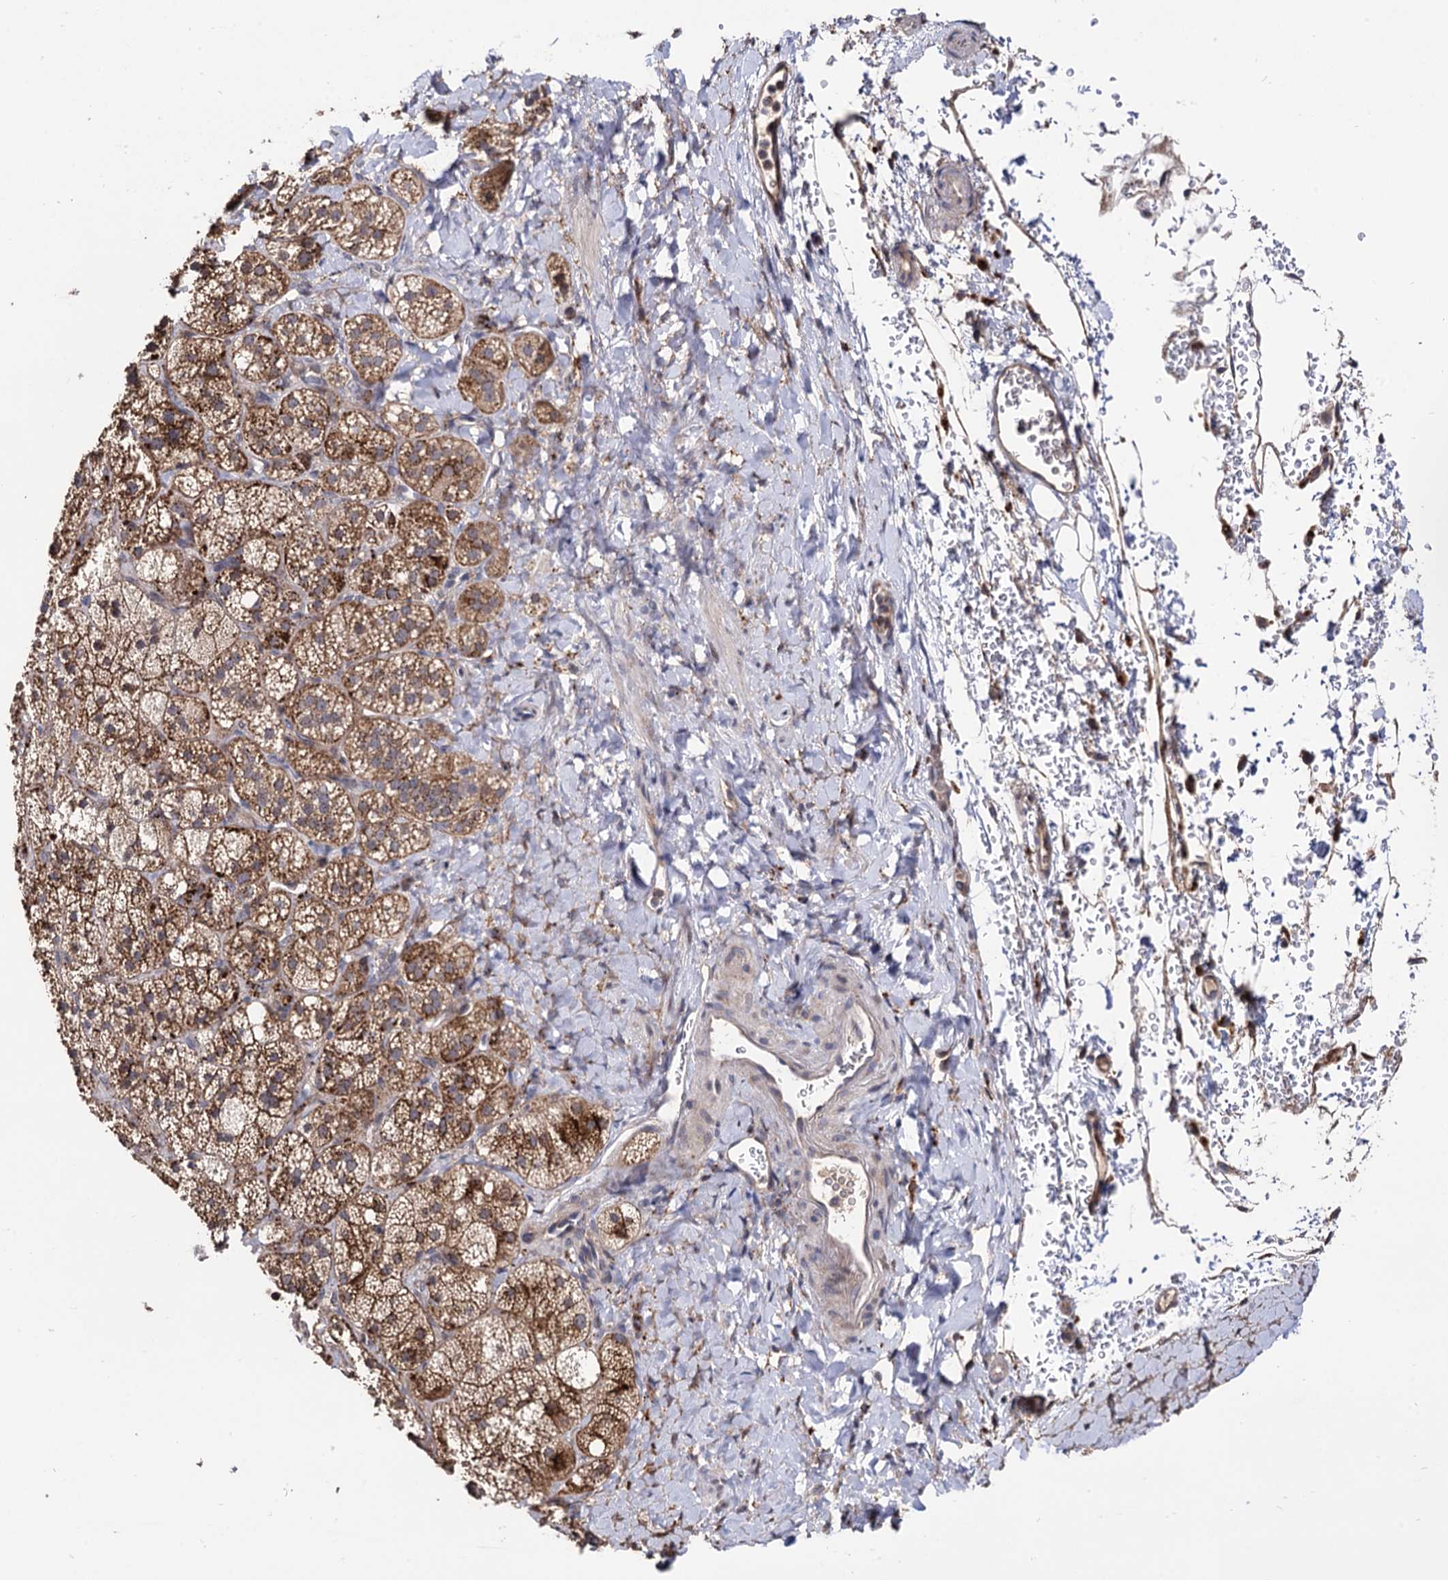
{"staining": {"intensity": "moderate", "quantity": ">75%", "location": "cytoplasmic/membranous"}, "tissue": "adrenal gland", "cell_type": "Glandular cells", "image_type": "normal", "snomed": [{"axis": "morphology", "description": "Normal tissue, NOS"}, {"axis": "topography", "description": "Adrenal gland"}], "caption": "This image exhibits unremarkable adrenal gland stained with IHC to label a protein in brown. The cytoplasmic/membranous of glandular cells show moderate positivity for the protein. Nuclei are counter-stained blue.", "gene": "MICAL2", "patient": {"sex": "male", "age": 61}}